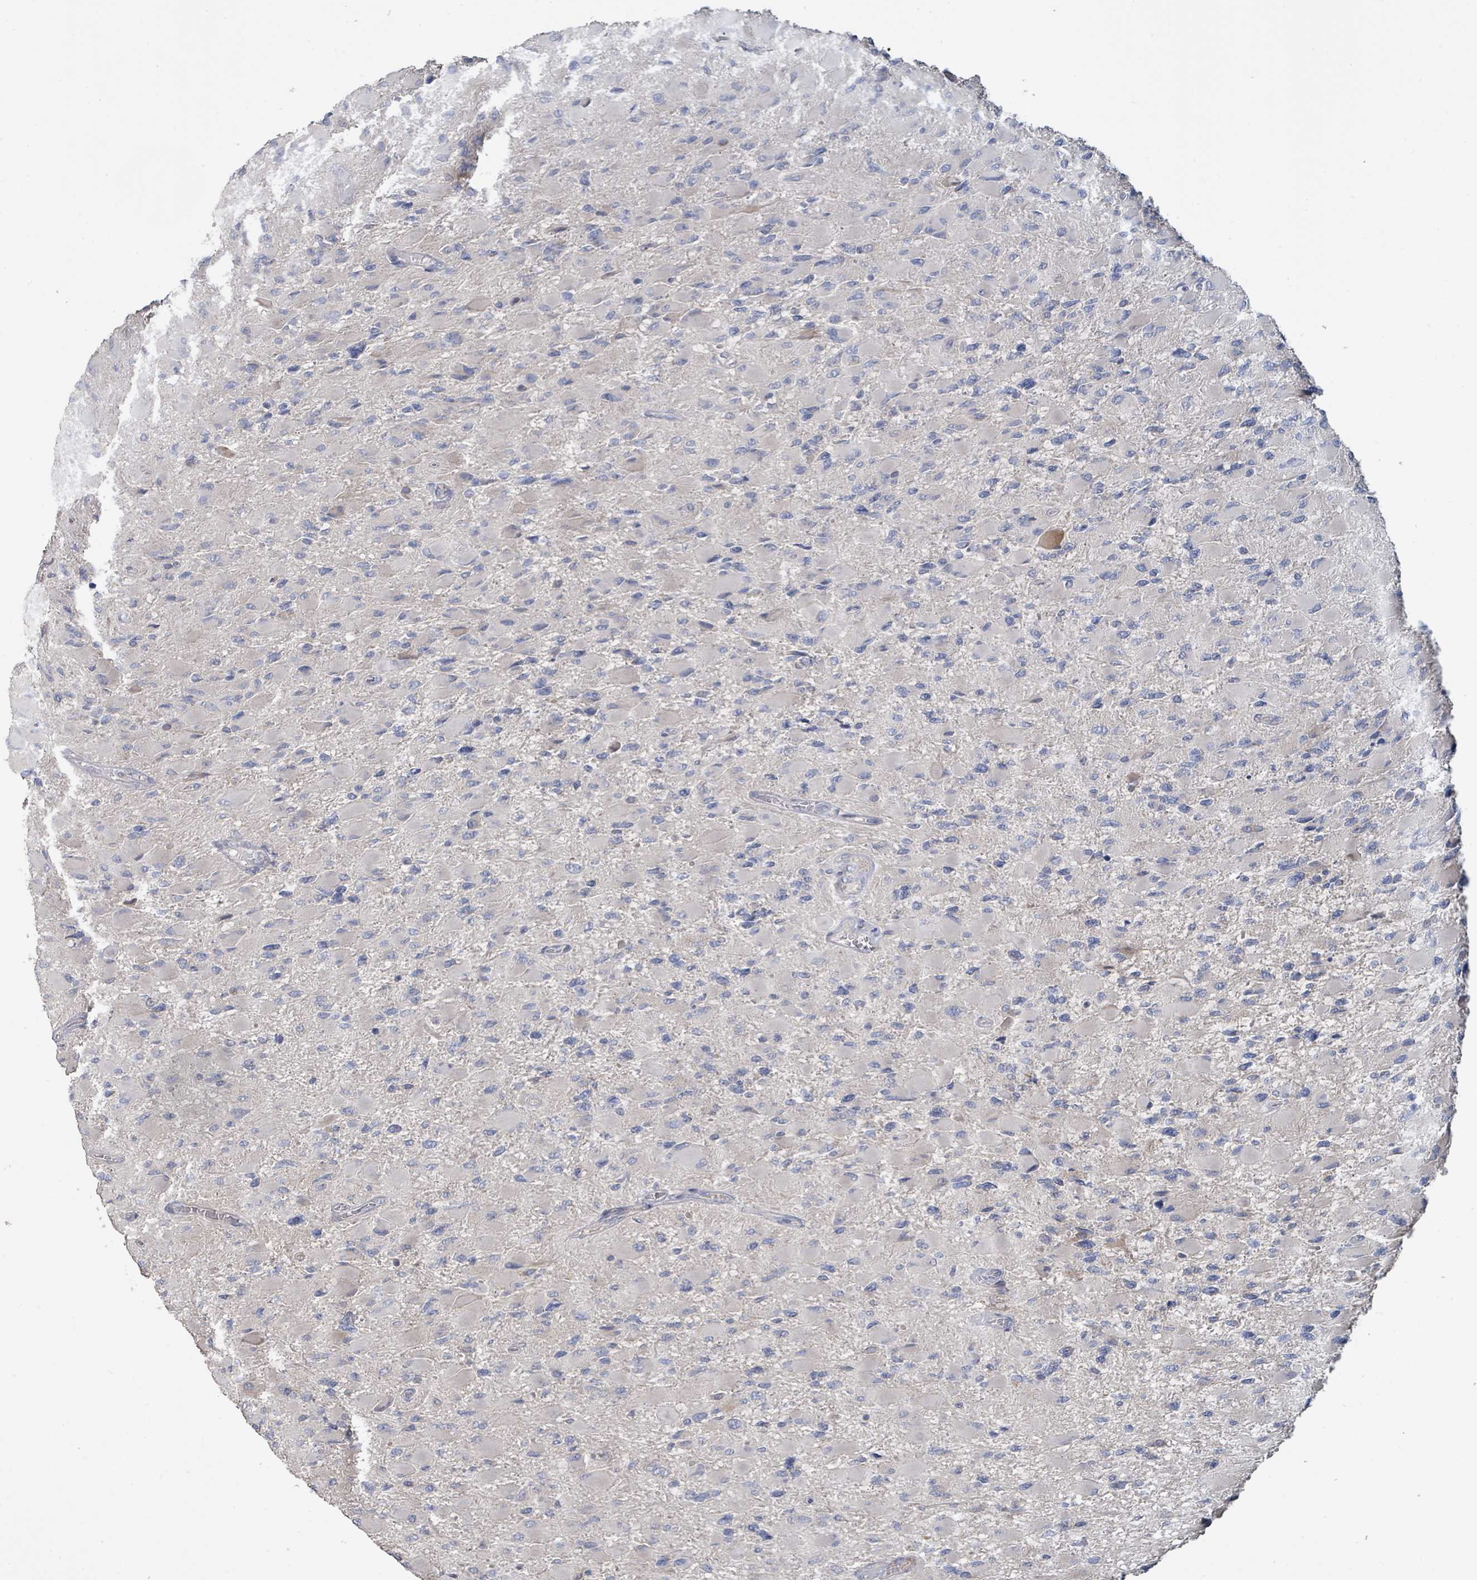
{"staining": {"intensity": "negative", "quantity": "none", "location": "none"}, "tissue": "glioma", "cell_type": "Tumor cells", "image_type": "cancer", "snomed": [{"axis": "morphology", "description": "Glioma, malignant, High grade"}, {"axis": "topography", "description": "Cerebral cortex"}], "caption": "The image displays no significant positivity in tumor cells of high-grade glioma (malignant).", "gene": "KCNS2", "patient": {"sex": "female", "age": 36}}